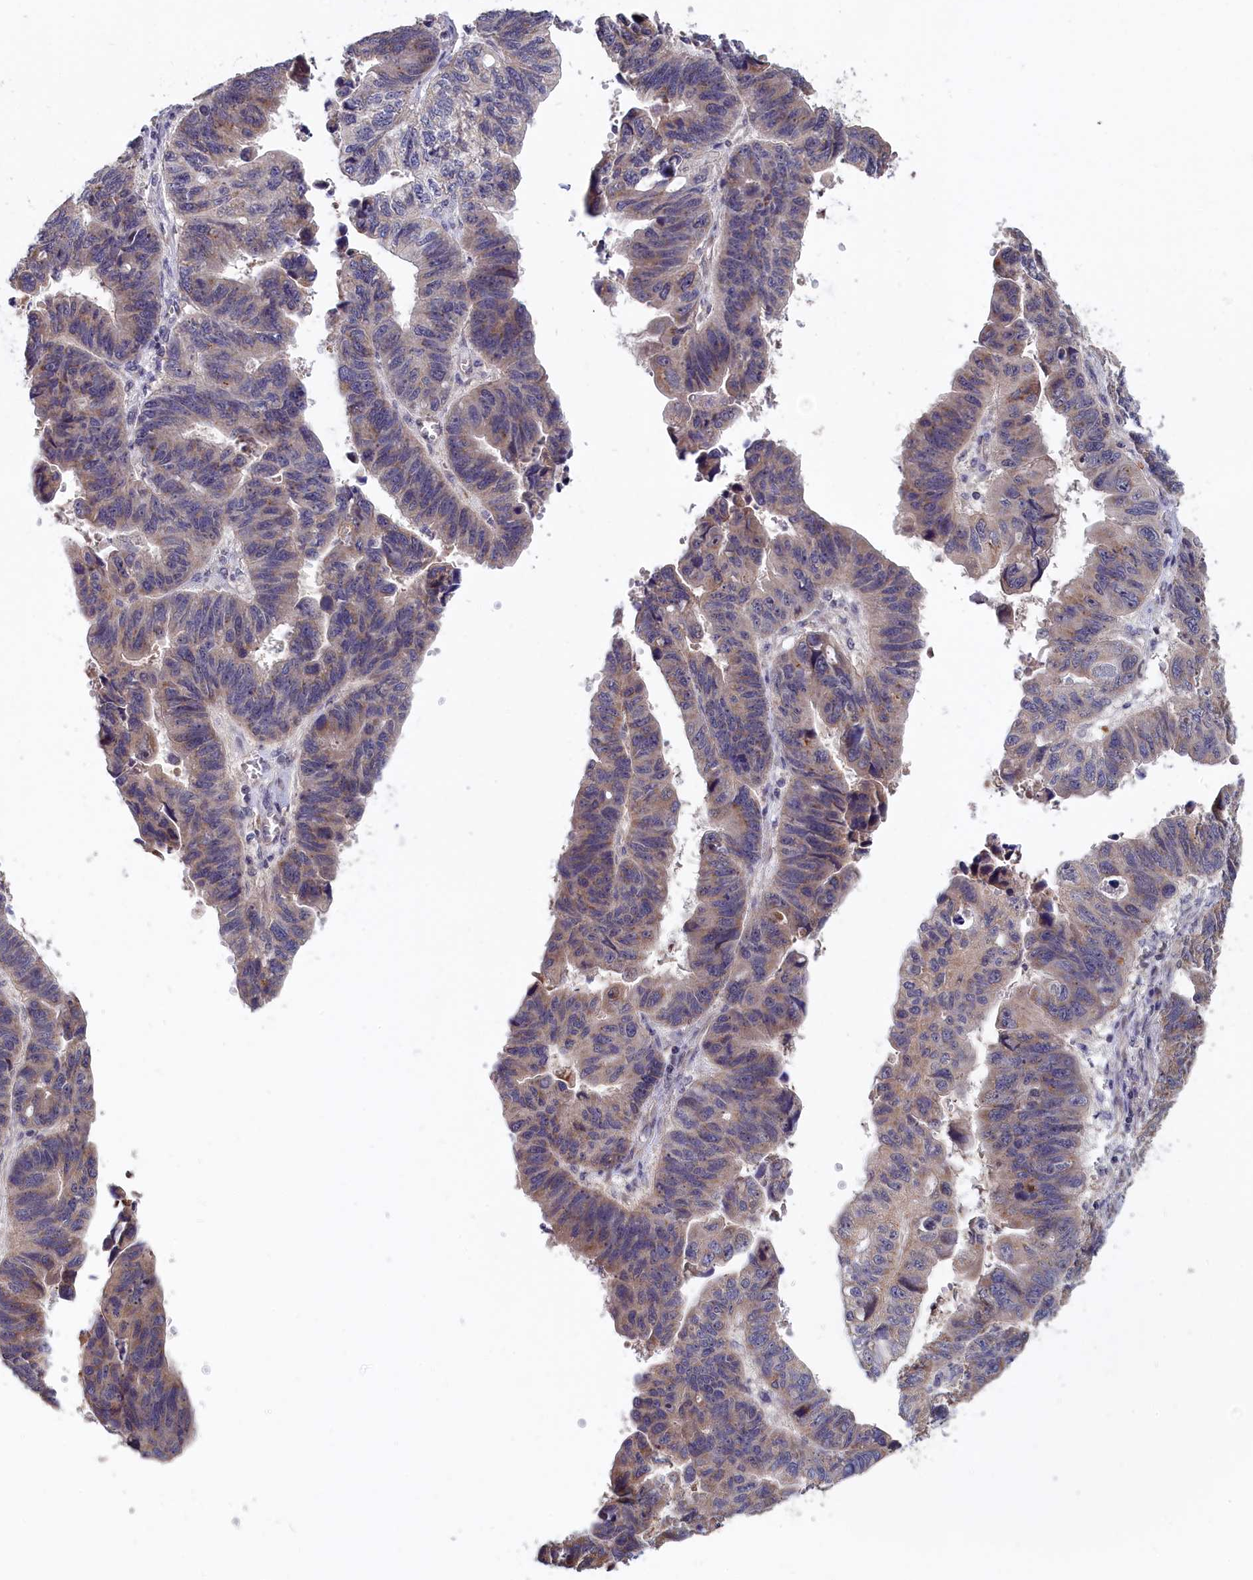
{"staining": {"intensity": "weak", "quantity": ">75%", "location": "cytoplasmic/membranous"}, "tissue": "stomach cancer", "cell_type": "Tumor cells", "image_type": "cancer", "snomed": [{"axis": "morphology", "description": "Adenocarcinoma, NOS"}, {"axis": "topography", "description": "Stomach"}], "caption": "Immunohistochemistry (IHC) (DAB) staining of human adenocarcinoma (stomach) displays weak cytoplasmic/membranous protein expression in about >75% of tumor cells.", "gene": "EPB41L4B", "patient": {"sex": "male", "age": 59}}